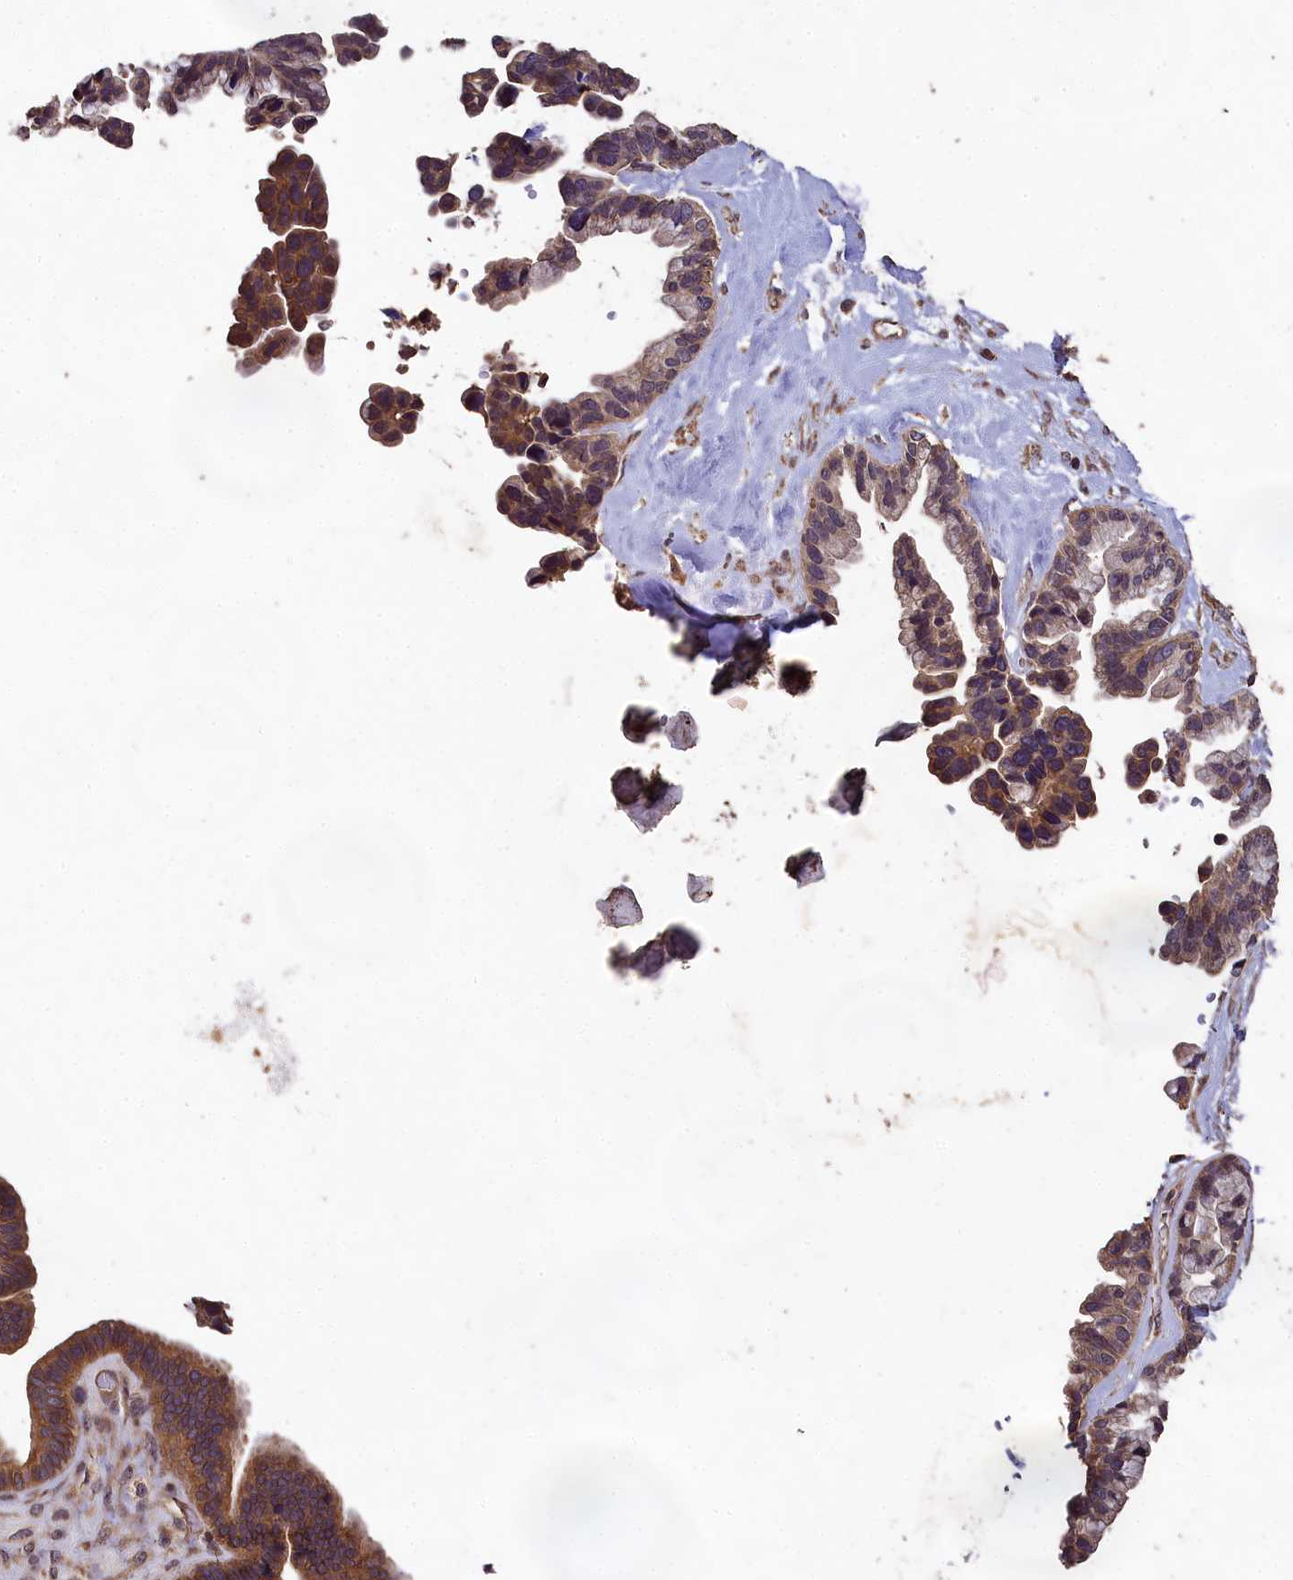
{"staining": {"intensity": "moderate", "quantity": ">75%", "location": "cytoplasmic/membranous"}, "tissue": "ovarian cancer", "cell_type": "Tumor cells", "image_type": "cancer", "snomed": [{"axis": "morphology", "description": "Cystadenocarcinoma, serous, NOS"}, {"axis": "topography", "description": "Ovary"}], "caption": "Immunohistochemical staining of human ovarian cancer (serous cystadenocarcinoma) displays medium levels of moderate cytoplasmic/membranous protein staining in approximately >75% of tumor cells.", "gene": "CHD9", "patient": {"sex": "female", "age": 56}}